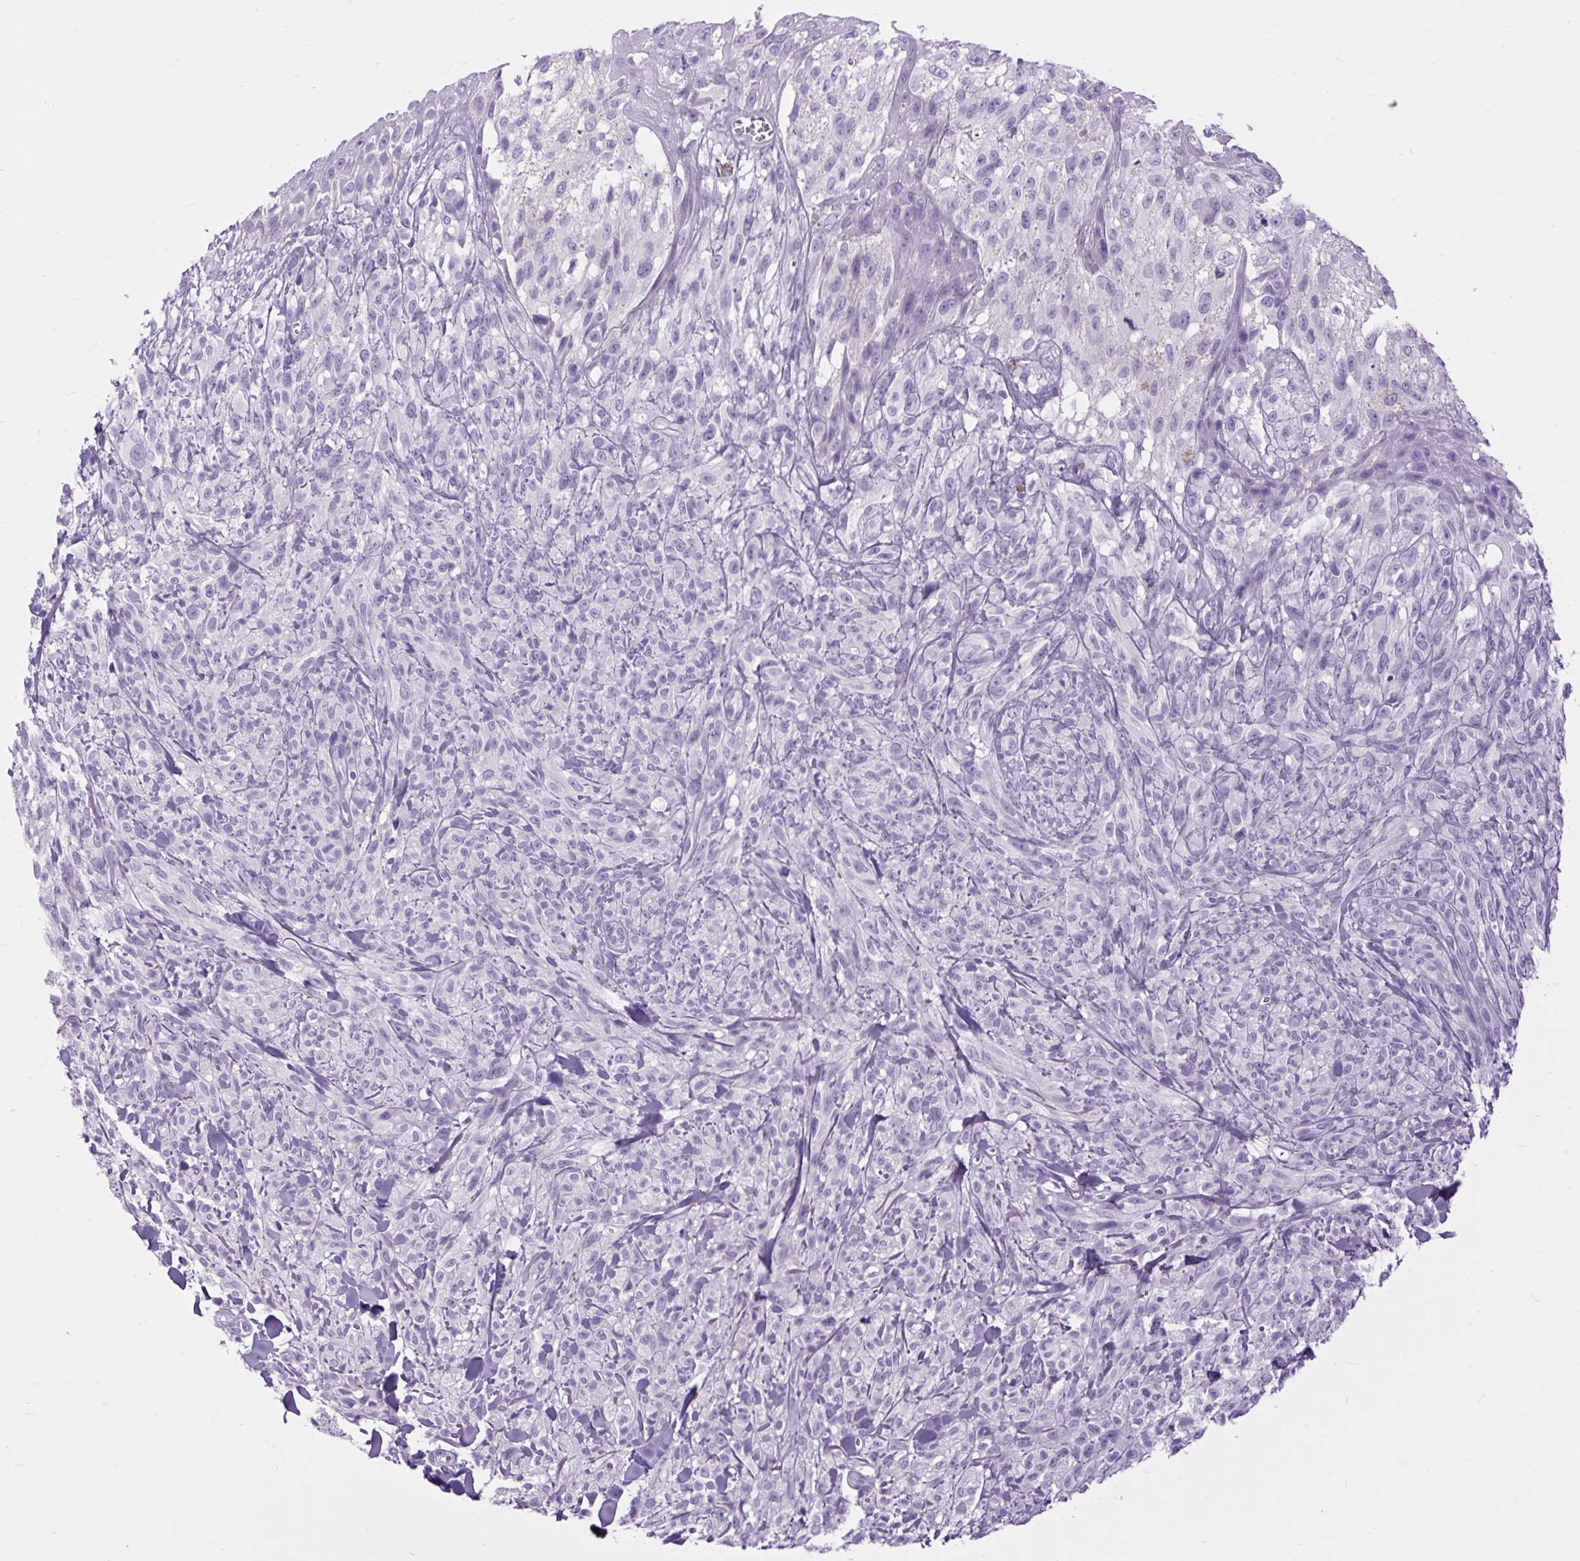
{"staining": {"intensity": "negative", "quantity": "none", "location": "none"}, "tissue": "melanoma", "cell_type": "Tumor cells", "image_type": "cancer", "snomed": [{"axis": "morphology", "description": "Malignant melanoma, NOS"}, {"axis": "topography", "description": "Skin of upper arm"}], "caption": "This micrograph is of malignant melanoma stained with immunohistochemistry to label a protein in brown with the nuclei are counter-stained blue. There is no staining in tumor cells.", "gene": "DPP6", "patient": {"sex": "female", "age": 65}}